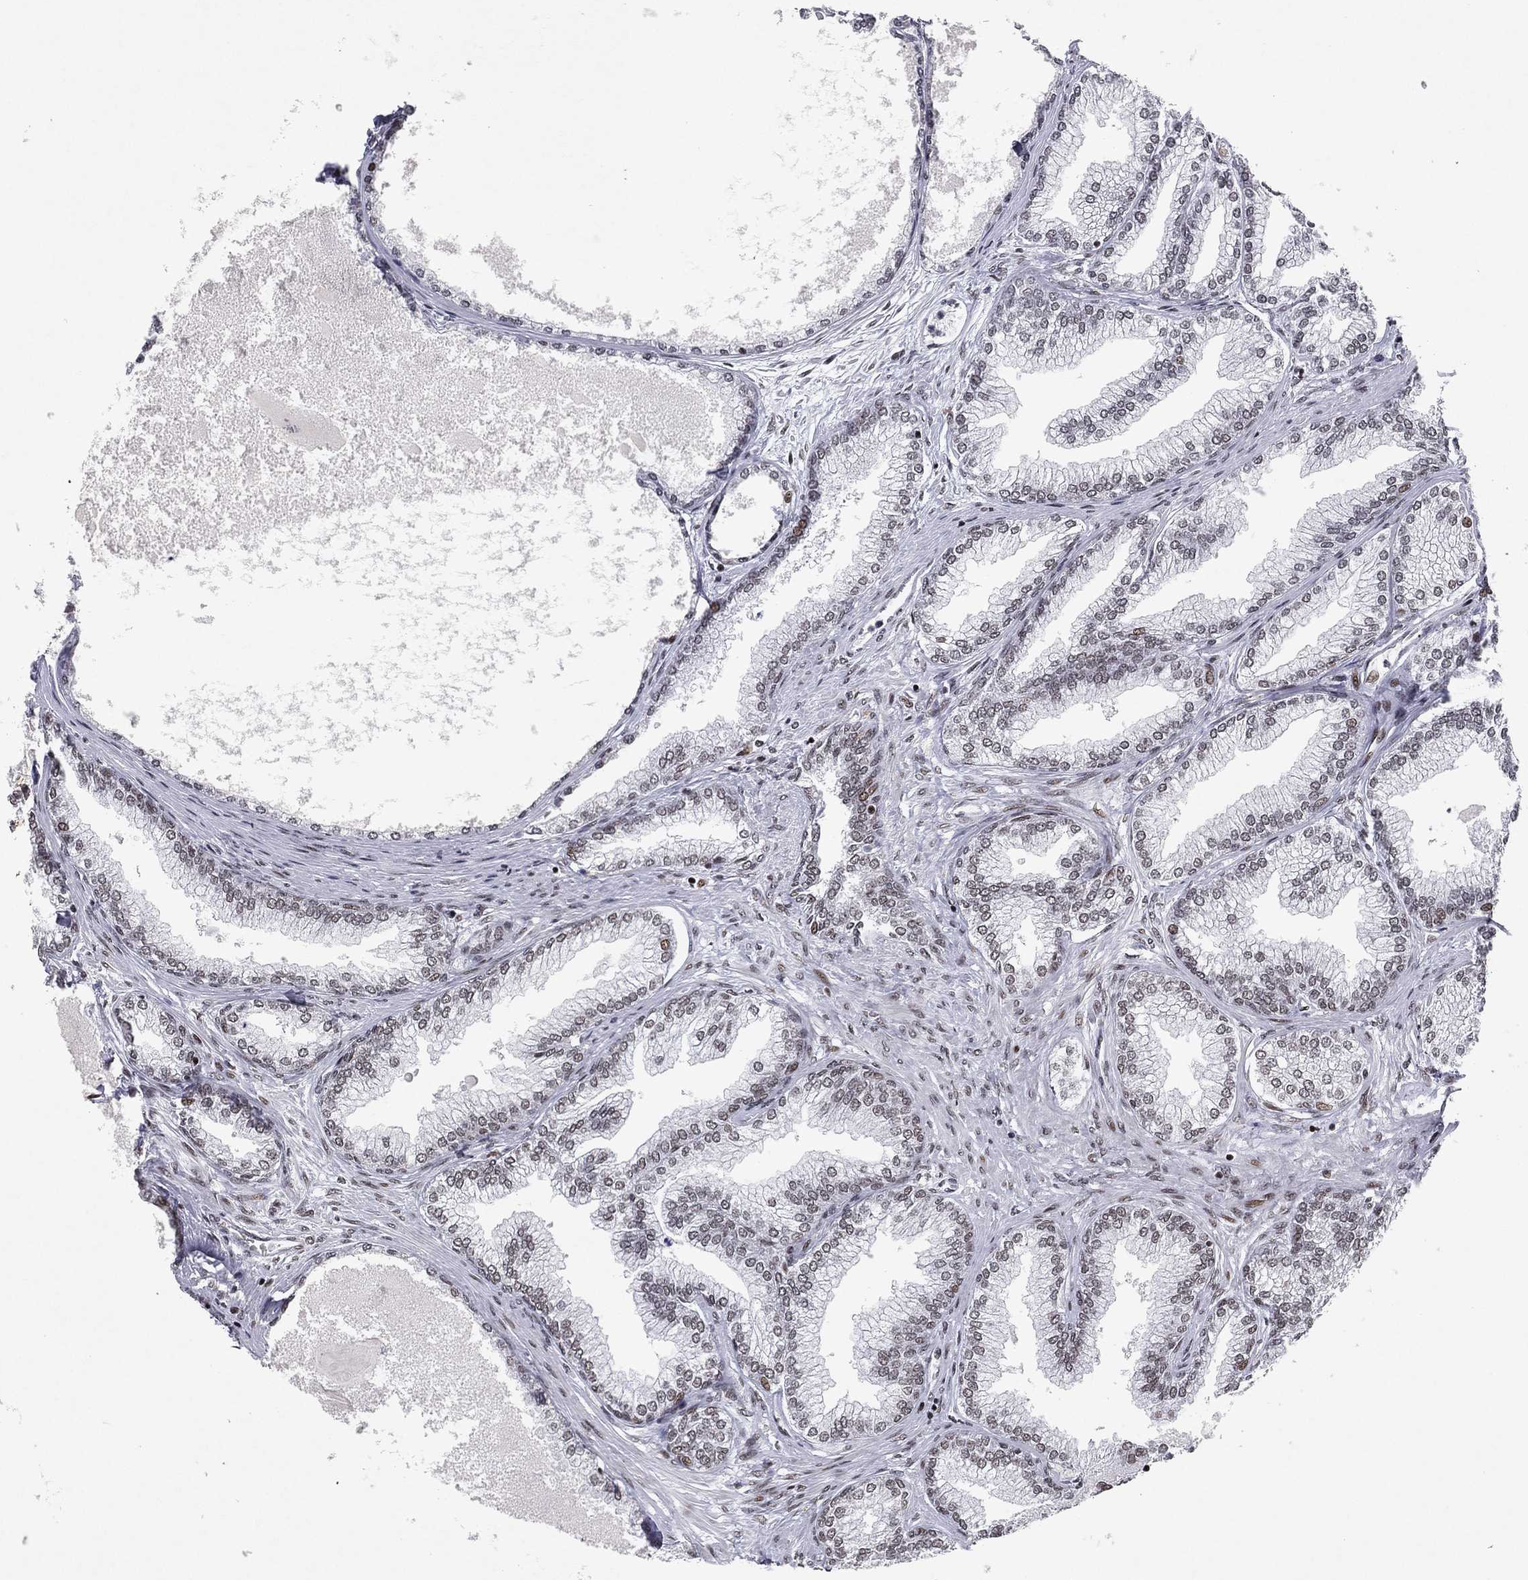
{"staining": {"intensity": "strong", "quantity": "25%-75%", "location": "nuclear"}, "tissue": "prostate", "cell_type": "Glandular cells", "image_type": "normal", "snomed": [{"axis": "morphology", "description": "Normal tissue, NOS"}, {"axis": "topography", "description": "Prostate"}], "caption": "The image reveals staining of normal prostate, revealing strong nuclear protein positivity (brown color) within glandular cells. (Brightfield microscopy of DAB IHC at high magnification).", "gene": "RTF1", "patient": {"sex": "male", "age": 72}}